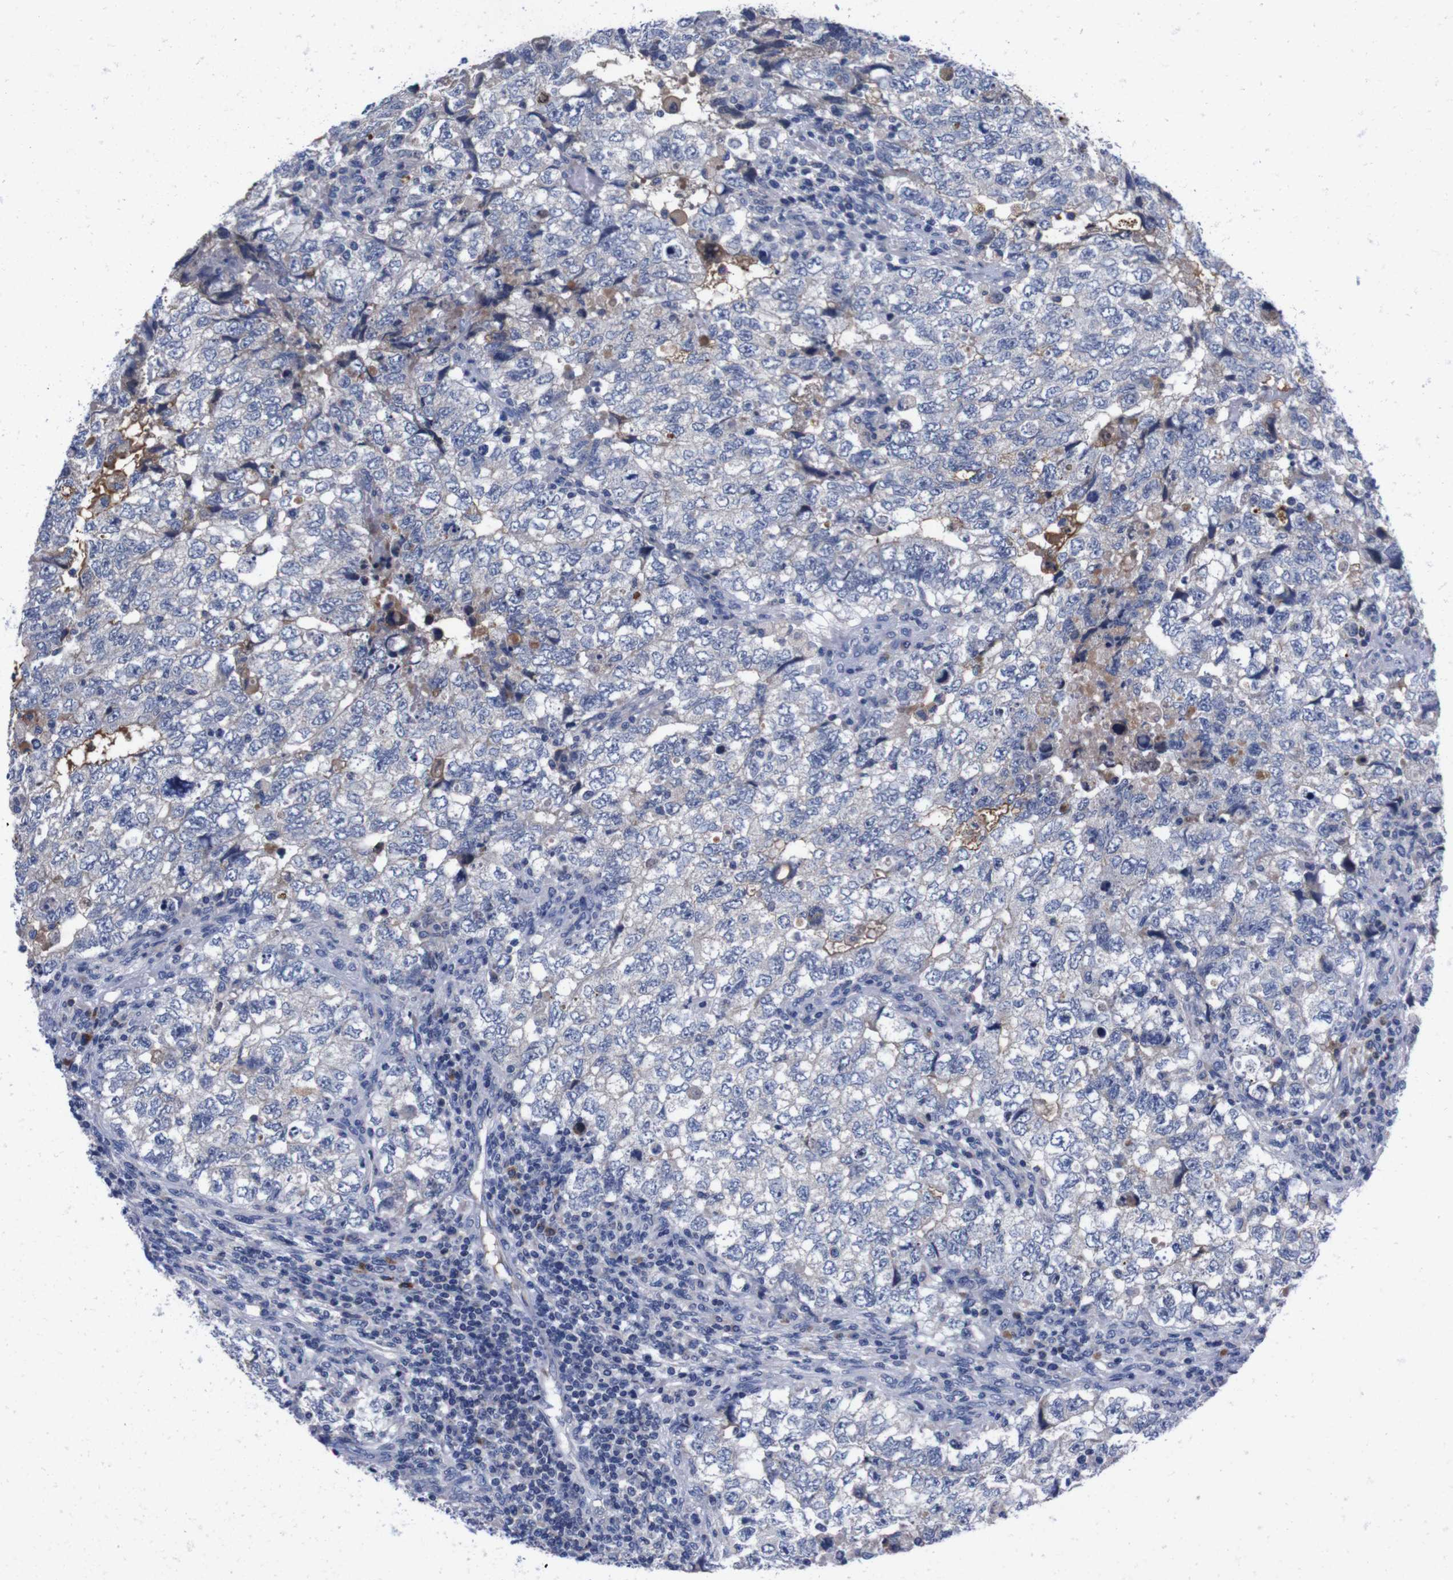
{"staining": {"intensity": "negative", "quantity": "none", "location": "none"}, "tissue": "testis cancer", "cell_type": "Tumor cells", "image_type": "cancer", "snomed": [{"axis": "morphology", "description": "Carcinoma, Embryonal, NOS"}, {"axis": "topography", "description": "Testis"}], "caption": "Immunohistochemistry image of neoplastic tissue: testis cancer stained with DAB exhibits no significant protein expression in tumor cells. (Stains: DAB immunohistochemistry with hematoxylin counter stain, Microscopy: brightfield microscopy at high magnification).", "gene": "FAM210A", "patient": {"sex": "male", "age": 36}}